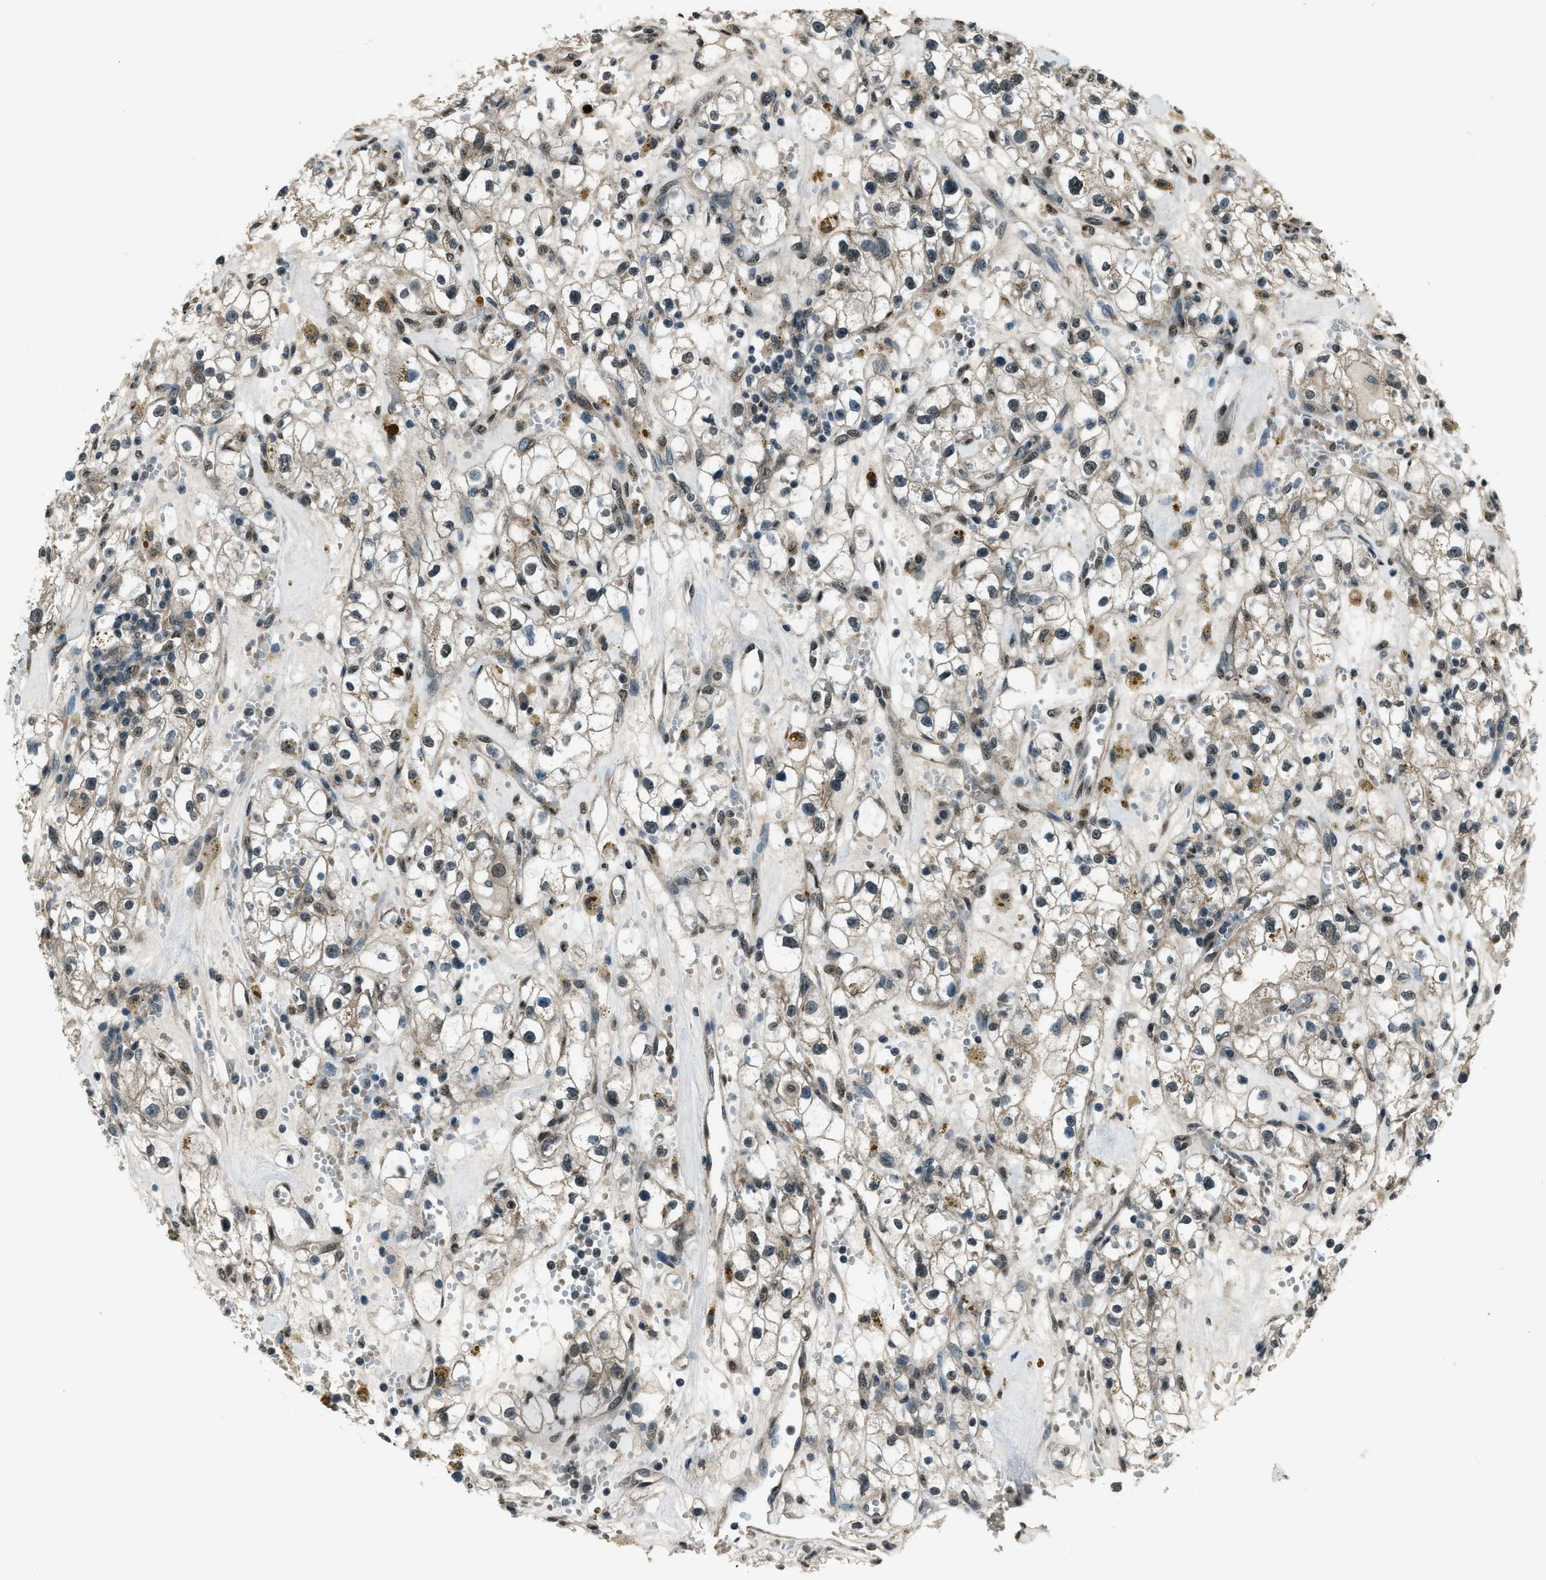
{"staining": {"intensity": "weak", "quantity": ">75%", "location": "cytoplasmic/membranous"}, "tissue": "renal cancer", "cell_type": "Tumor cells", "image_type": "cancer", "snomed": [{"axis": "morphology", "description": "Adenocarcinoma, NOS"}, {"axis": "topography", "description": "Kidney"}], "caption": "Renal cancer was stained to show a protein in brown. There is low levels of weak cytoplasmic/membranous expression in about >75% of tumor cells.", "gene": "SVIL", "patient": {"sex": "male", "age": 56}}